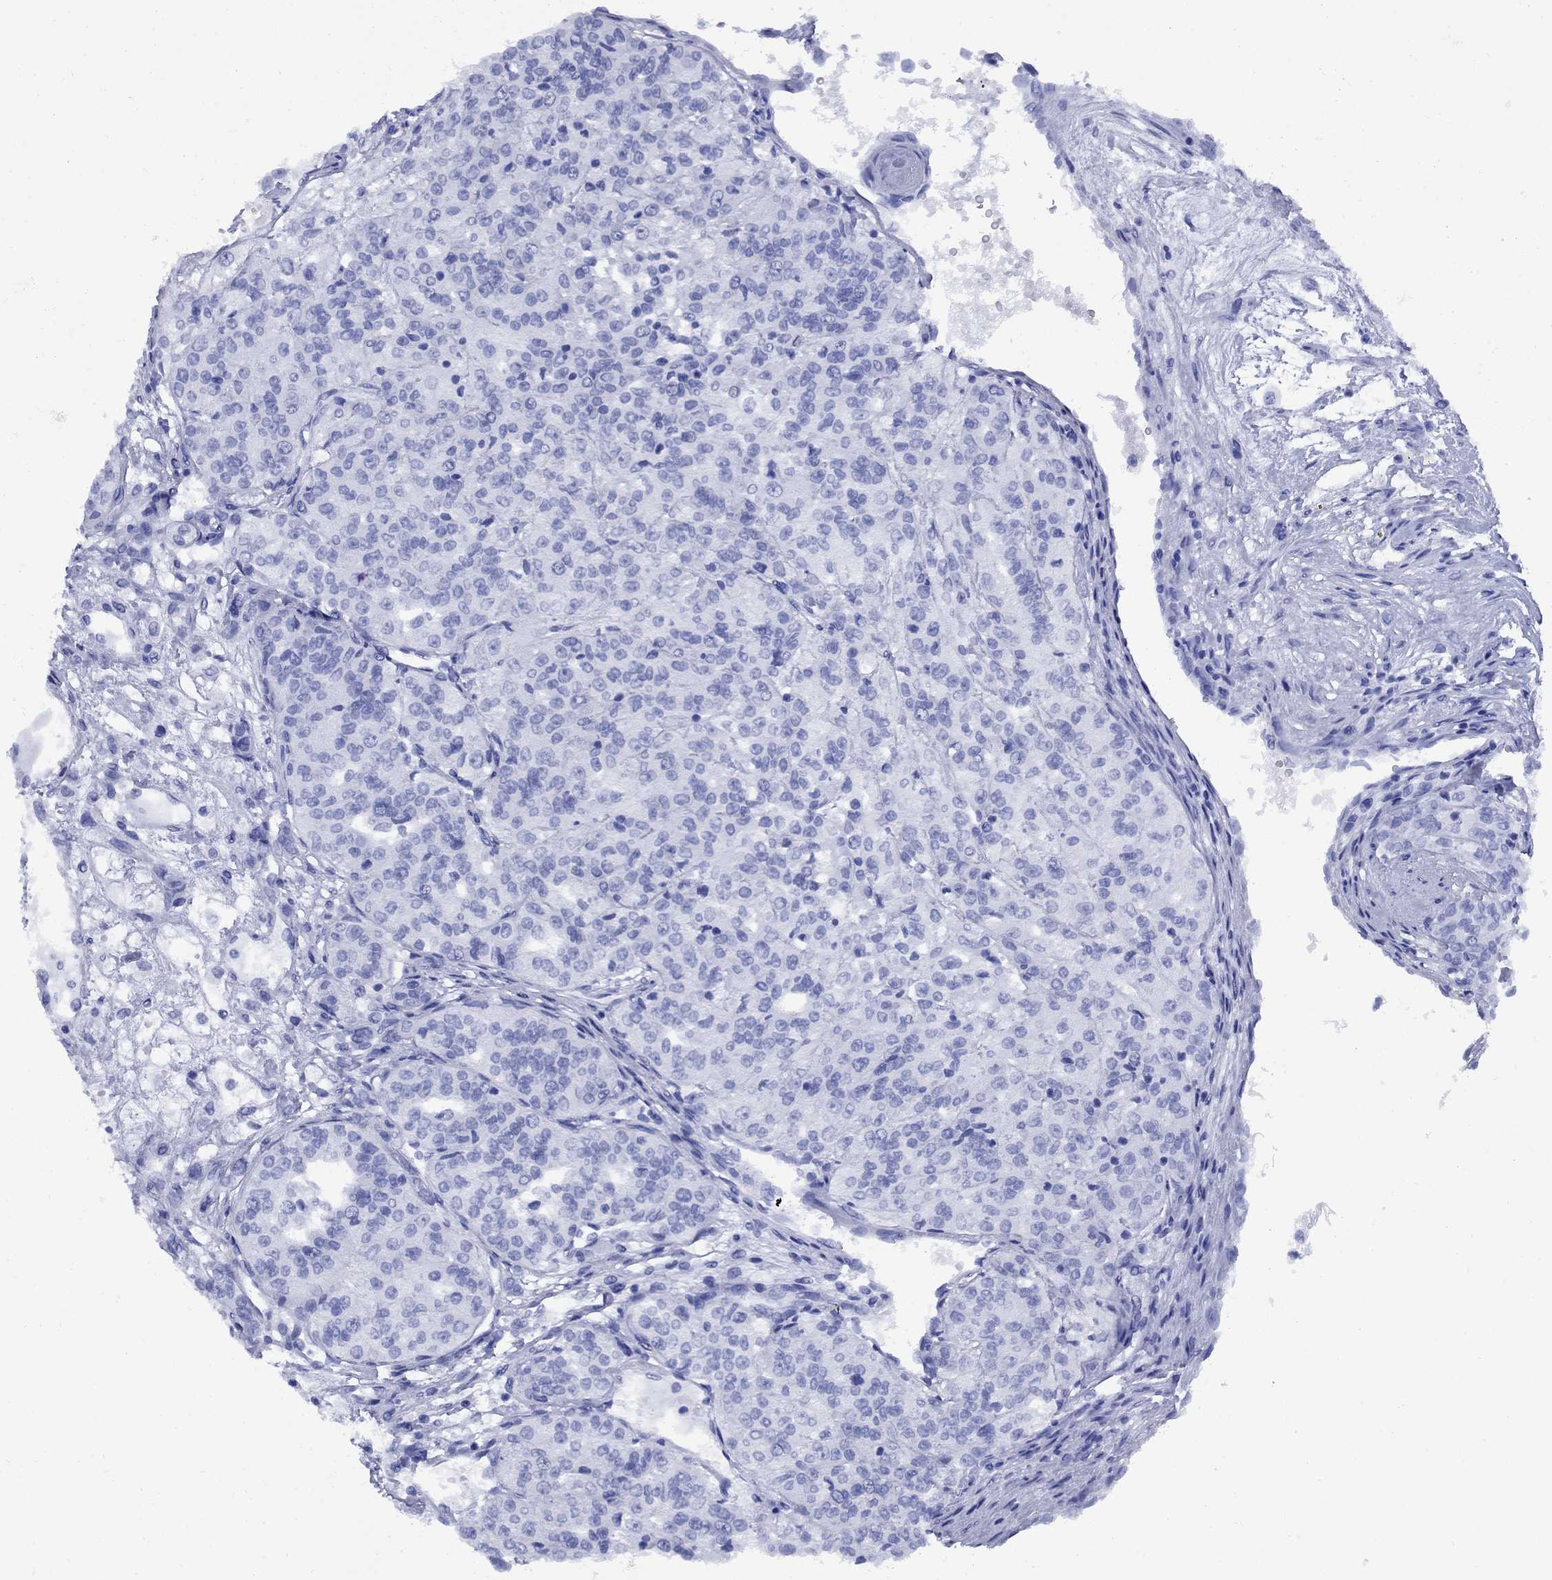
{"staining": {"intensity": "negative", "quantity": "none", "location": "none"}, "tissue": "renal cancer", "cell_type": "Tumor cells", "image_type": "cancer", "snomed": [{"axis": "morphology", "description": "Adenocarcinoma, NOS"}, {"axis": "topography", "description": "Kidney"}], "caption": "A high-resolution photomicrograph shows immunohistochemistry staining of adenocarcinoma (renal), which exhibits no significant staining in tumor cells.", "gene": "SMCP", "patient": {"sex": "female", "age": 63}}